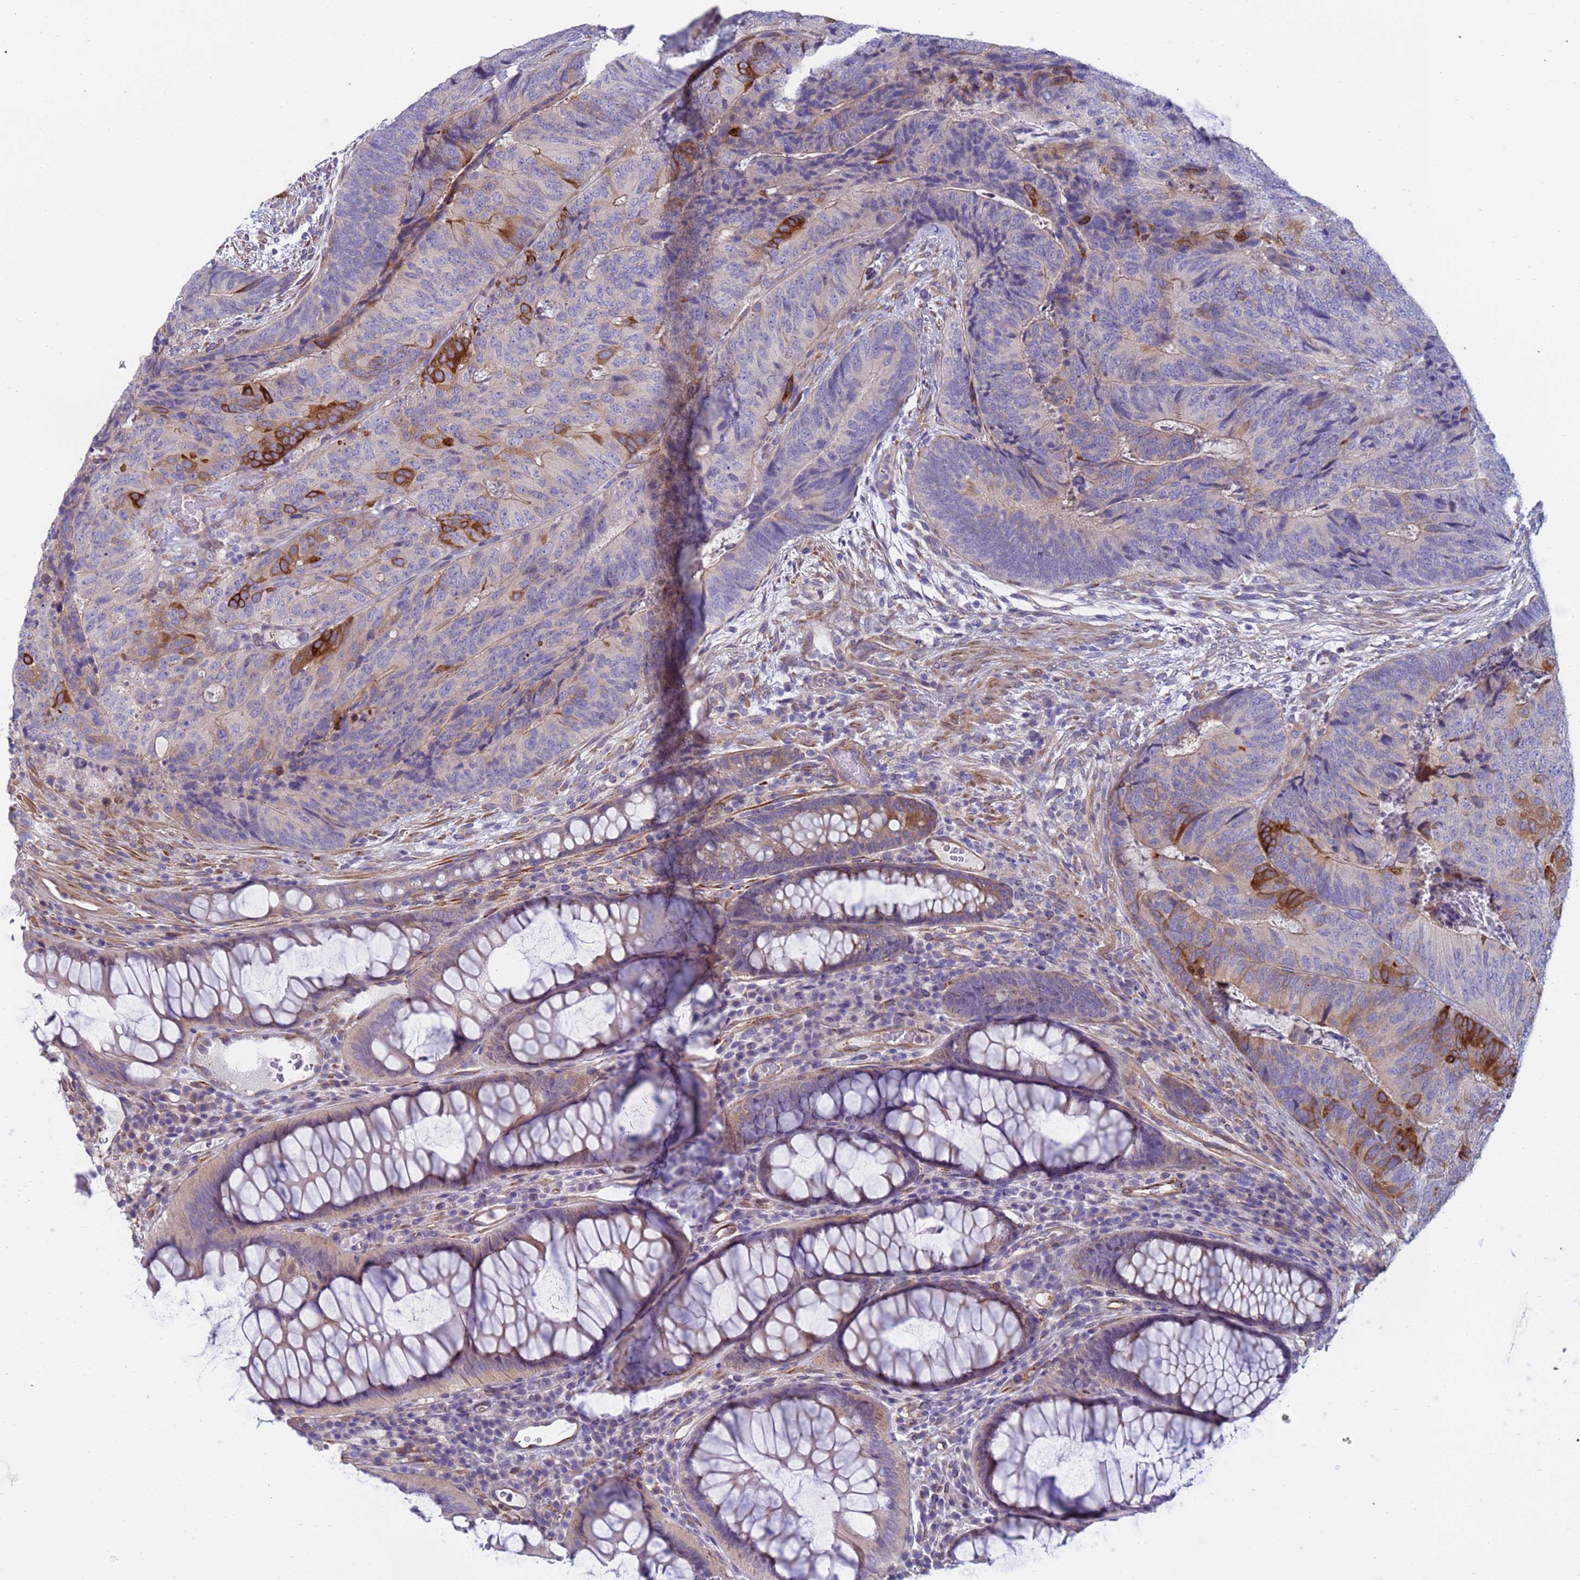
{"staining": {"intensity": "moderate", "quantity": "<25%", "location": "cytoplasmic/membranous"}, "tissue": "colorectal cancer", "cell_type": "Tumor cells", "image_type": "cancer", "snomed": [{"axis": "morphology", "description": "Adenocarcinoma, NOS"}, {"axis": "topography", "description": "Colon"}], "caption": "An image of human colorectal cancer stained for a protein demonstrates moderate cytoplasmic/membranous brown staining in tumor cells.", "gene": "TRPC6", "patient": {"sex": "female", "age": 67}}